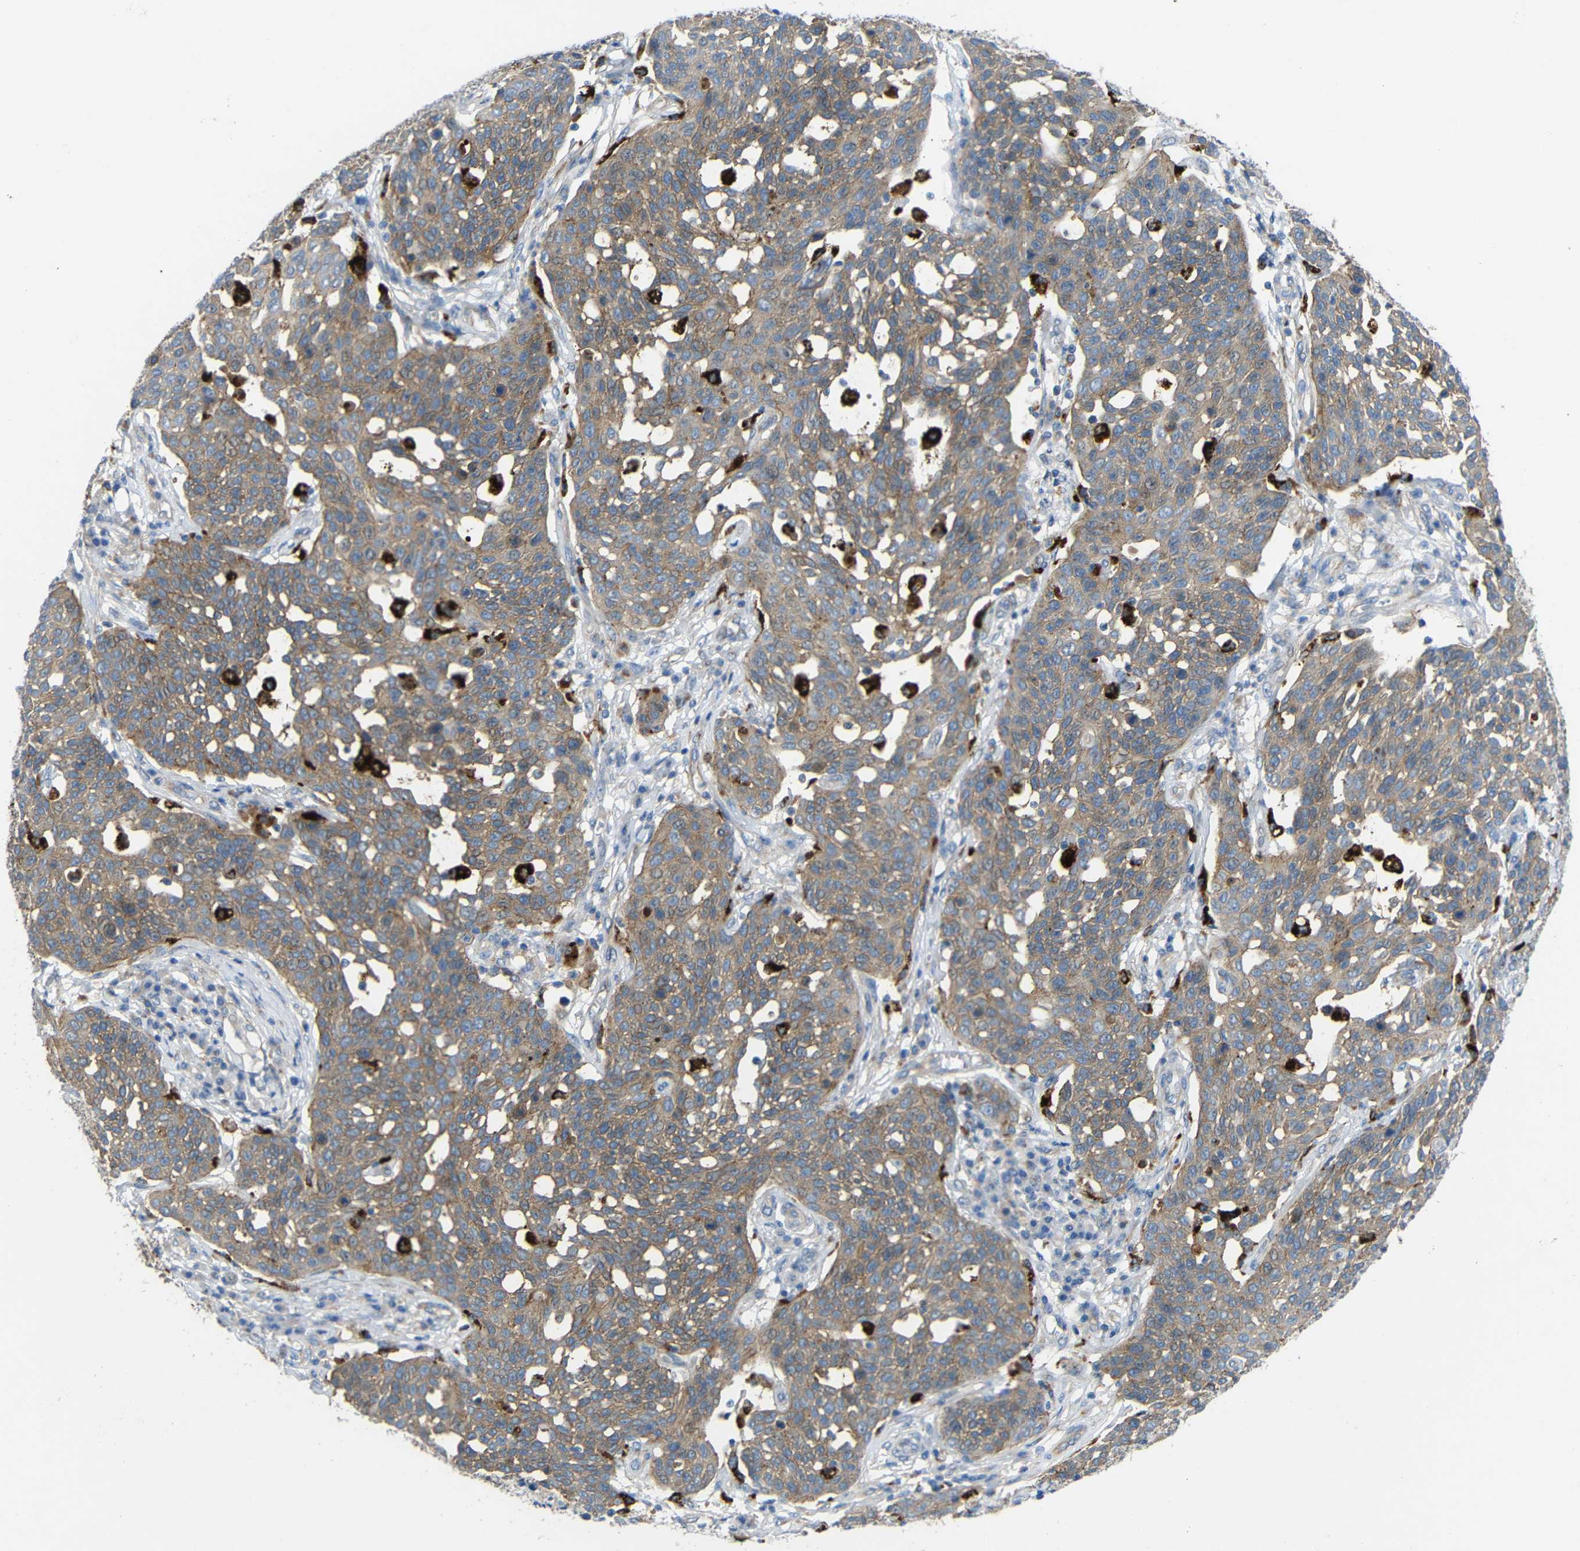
{"staining": {"intensity": "moderate", "quantity": ">75%", "location": "cytoplasmic/membranous"}, "tissue": "cervical cancer", "cell_type": "Tumor cells", "image_type": "cancer", "snomed": [{"axis": "morphology", "description": "Squamous cell carcinoma, NOS"}, {"axis": "topography", "description": "Cervix"}], "caption": "Immunohistochemistry (IHC) histopathology image of neoplastic tissue: cervical cancer (squamous cell carcinoma) stained using immunohistochemistry demonstrates medium levels of moderate protein expression localized specifically in the cytoplasmic/membranous of tumor cells, appearing as a cytoplasmic/membranous brown color.", "gene": "SYPL1", "patient": {"sex": "female", "age": 34}}